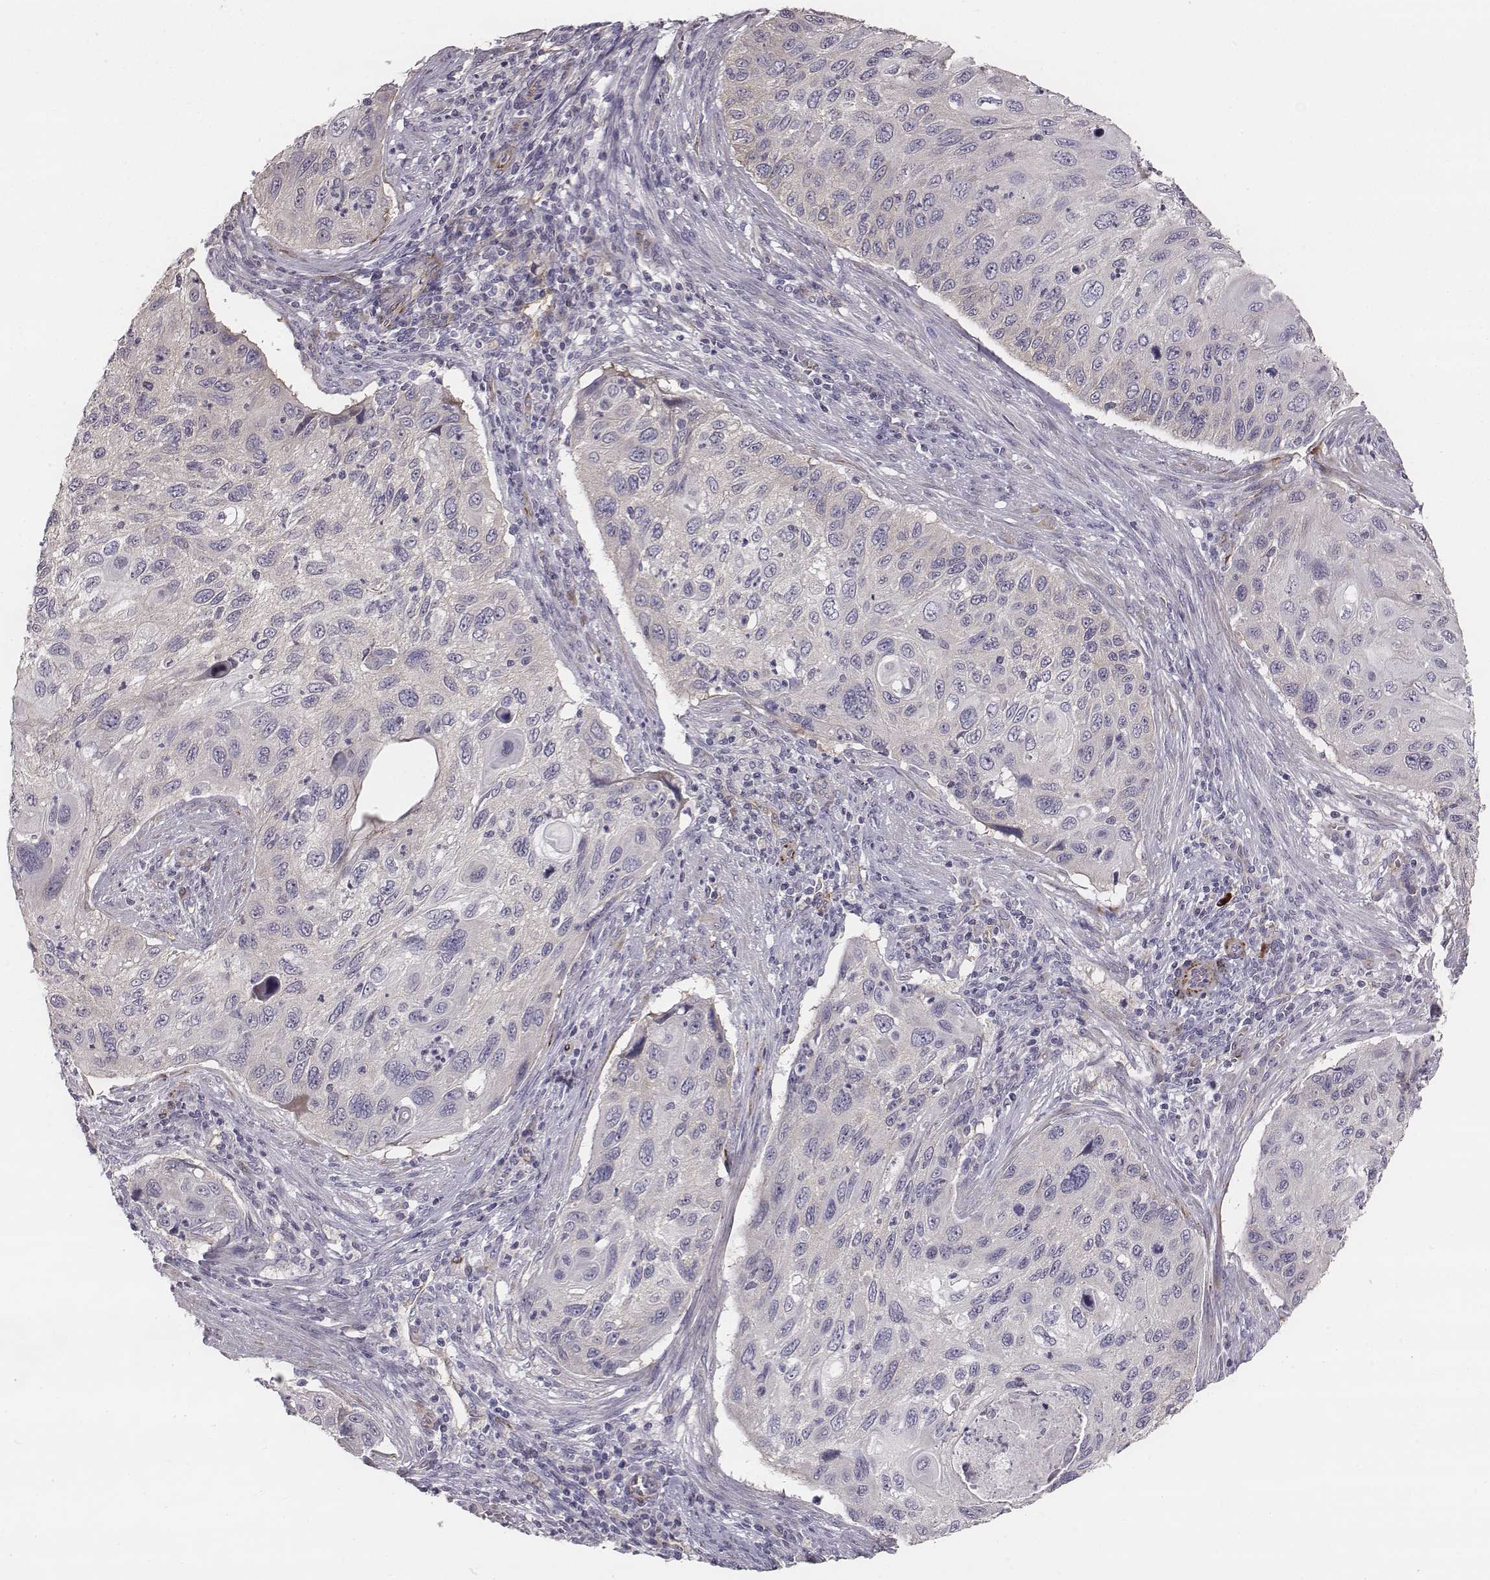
{"staining": {"intensity": "negative", "quantity": "none", "location": "none"}, "tissue": "cervical cancer", "cell_type": "Tumor cells", "image_type": "cancer", "snomed": [{"axis": "morphology", "description": "Squamous cell carcinoma, NOS"}, {"axis": "topography", "description": "Cervix"}], "caption": "Tumor cells are negative for protein expression in human cervical cancer. Nuclei are stained in blue.", "gene": "PRKCZ", "patient": {"sex": "female", "age": 70}}